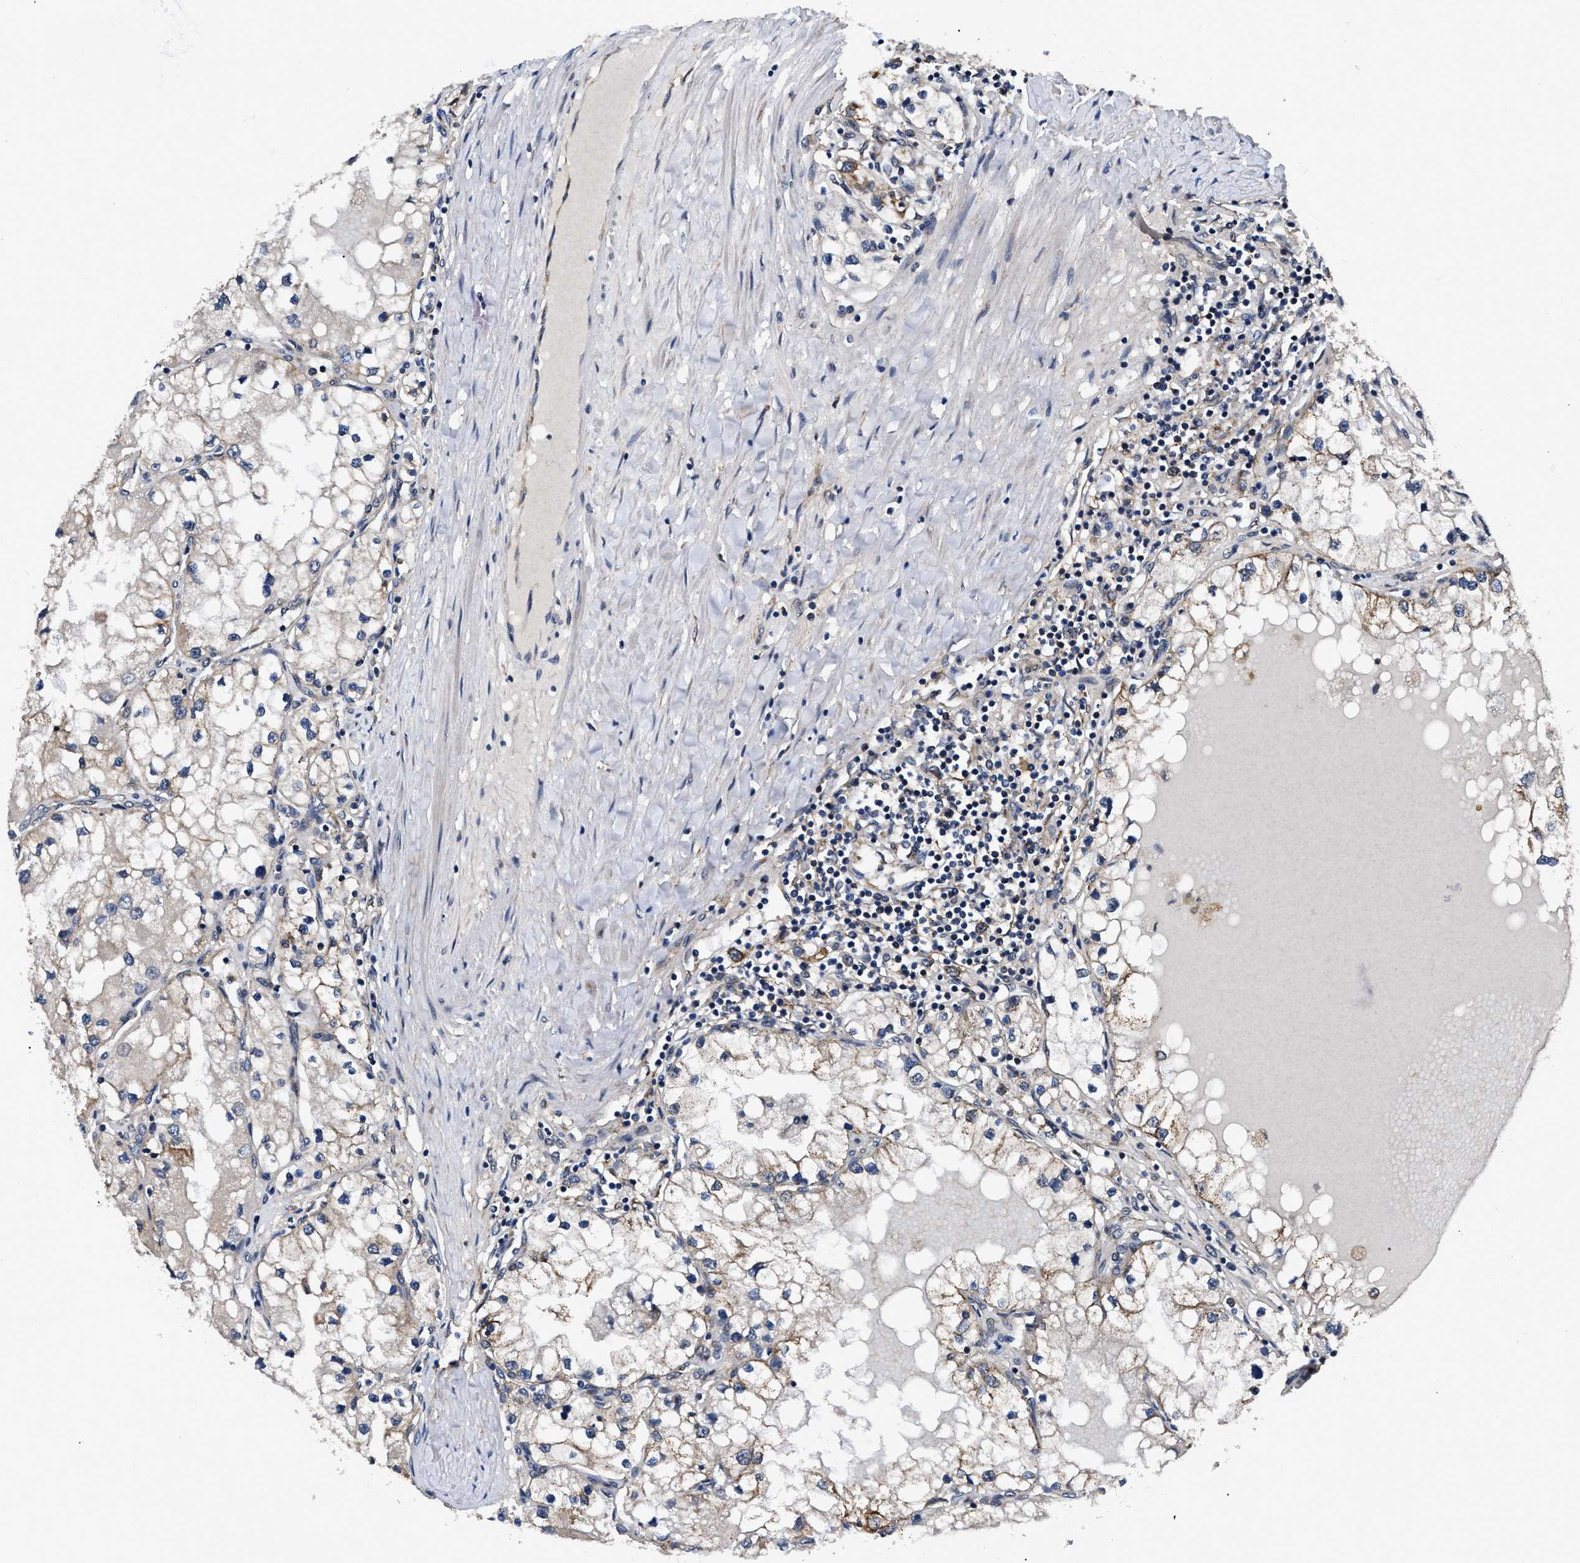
{"staining": {"intensity": "weak", "quantity": "25%-75%", "location": "cytoplasmic/membranous"}, "tissue": "renal cancer", "cell_type": "Tumor cells", "image_type": "cancer", "snomed": [{"axis": "morphology", "description": "Adenocarcinoma, NOS"}, {"axis": "topography", "description": "Kidney"}], "caption": "IHC photomicrograph of human renal cancer stained for a protein (brown), which reveals low levels of weak cytoplasmic/membranous expression in approximately 25%-75% of tumor cells.", "gene": "GET4", "patient": {"sex": "male", "age": 68}}